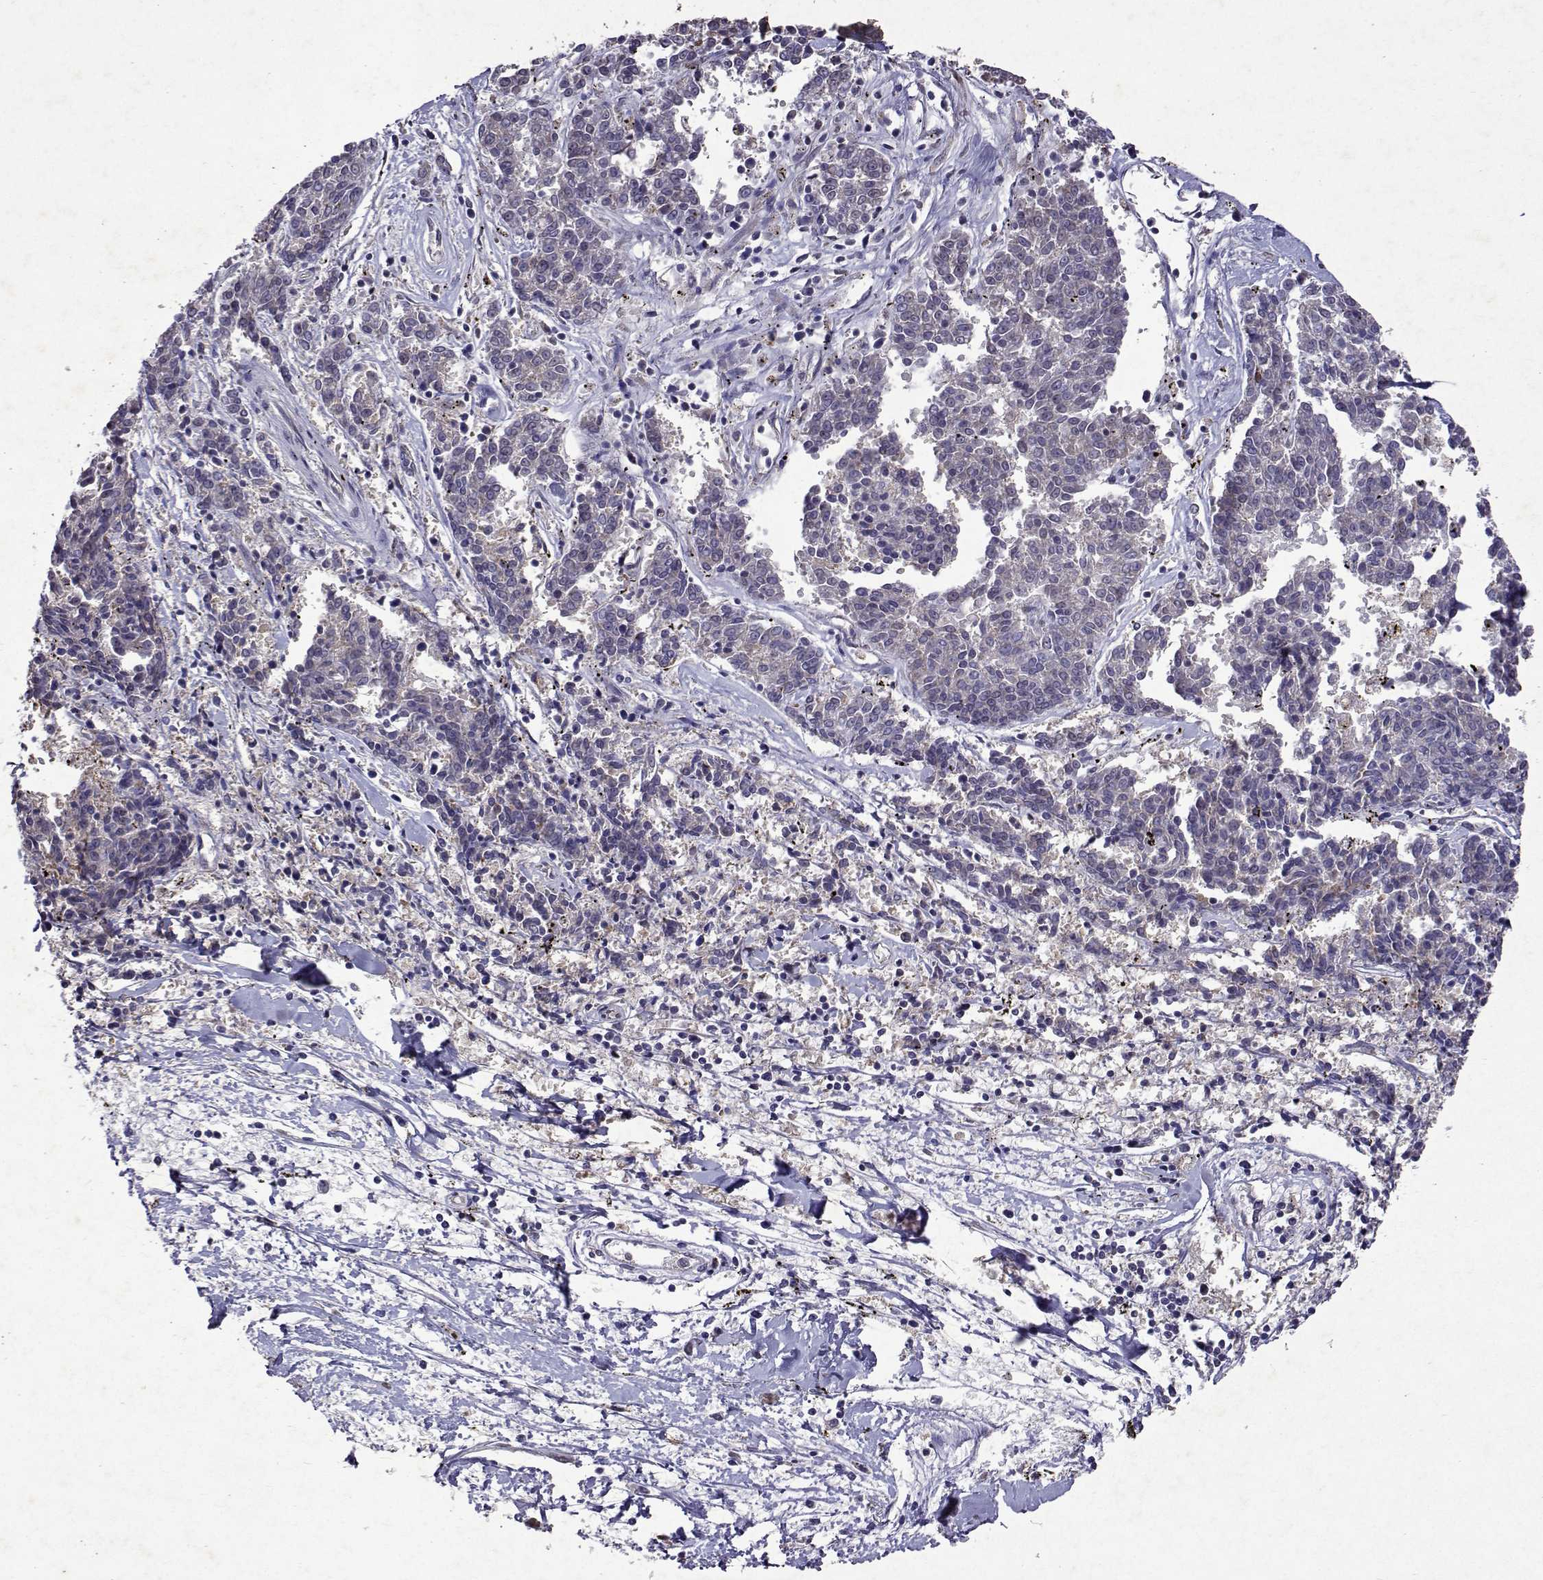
{"staining": {"intensity": "negative", "quantity": "none", "location": "none"}, "tissue": "melanoma", "cell_type": "Tumor cells", "image_type": "cancer", "snomed": [{"axis": "morphology", "description": "Malignant melanoma, NOS"}, {"axis": "topography", "description": "Skin"}], "caption": "High magnification brightfield microscopy of malignant melanoma stained with DAB (3,3'-diaminobenzidine) (brown) and counterstained with hematoxylin (blue): tumor cells show no significant expression.", "gene": "TARBP2", "patient": {"sex": "female", "age": 72}}